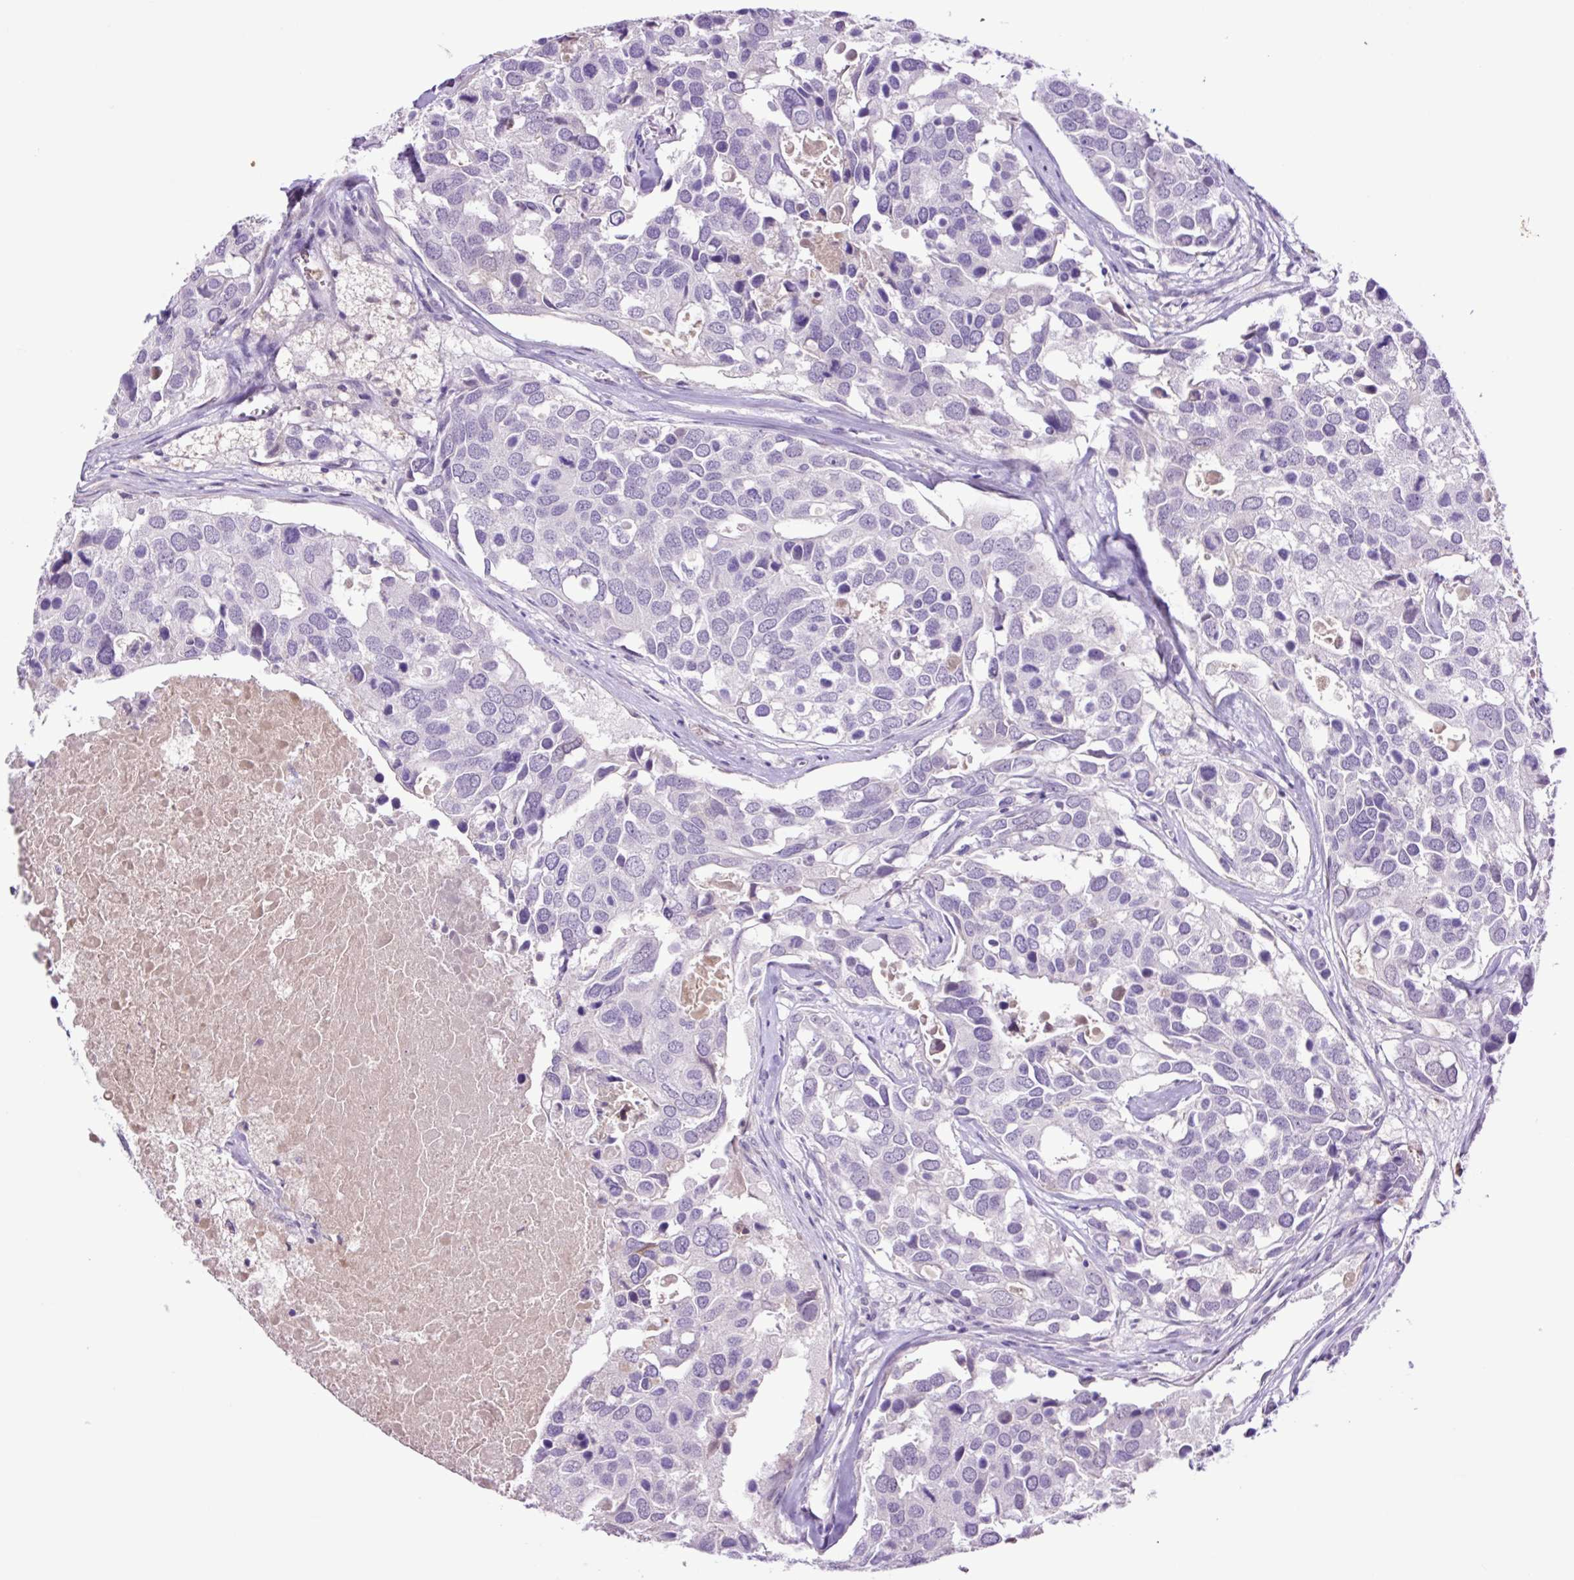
{"staining": {"intensity": "negative", "quantity": "none", "location": "none"}, "tissue": "breast cancer", "cell_type": "Tumor cells", "image_type": "cancer", "snomed": [{"axis": "morphology", "description": "Duct carcinoma"}, {"axis": "topography", "description": "Breast"}], "caption": "Immunohistochemistry (IHC) image of human intraductal carcinoma (breast) stained for a protein (brown), which demonstrates no staining in tumor cells.", "gene": "MFSD3", "patient": {"sex": "female", "age": 83}}